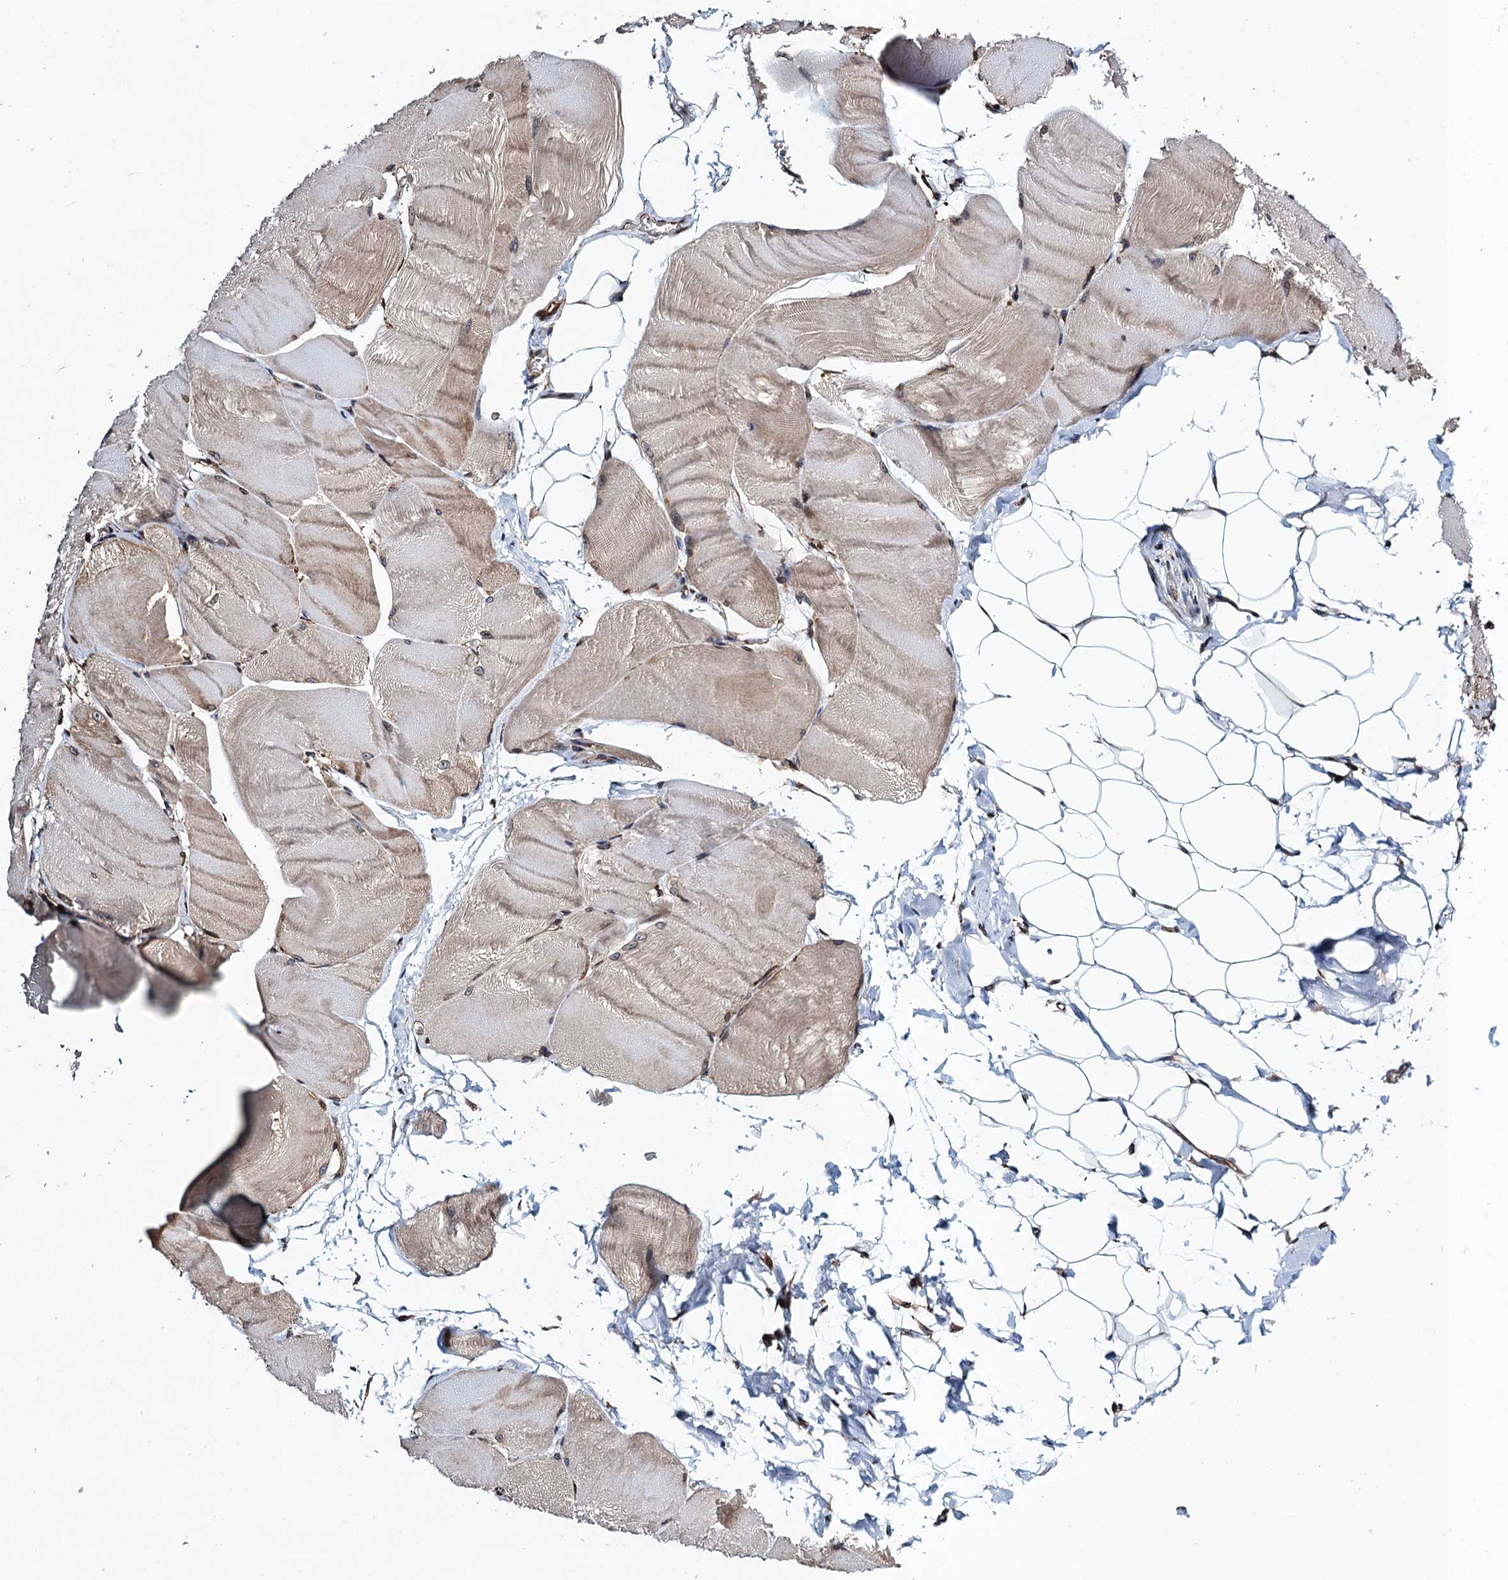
{"staining": {"intensity": "weak", "quantity": ">75%", "location": "cytoplasmic/membranous,nuclear"}, "tissue": "skeletal muscle", "cell_type": "Myocytes", "image_type": "normal", "snomed": [{"axis": "morphology", "description": "Normal tissue, NOS"}, {"axis": "morphology", "description": "Basal cell carcinoma"}, {"axis": "topography", "description": "Skeletal muscle"}], "caption": "Skeletal muscle stained with DAB (3,3'-diaminobenzidine) immunohistochemistry (IHC) displays low levels of weak cytoplasmic/membranous,nuclear positivity in approximately >75% of myocytes.", "gene": "MDM1", "patient": {"sex": "female", "age": 64}}